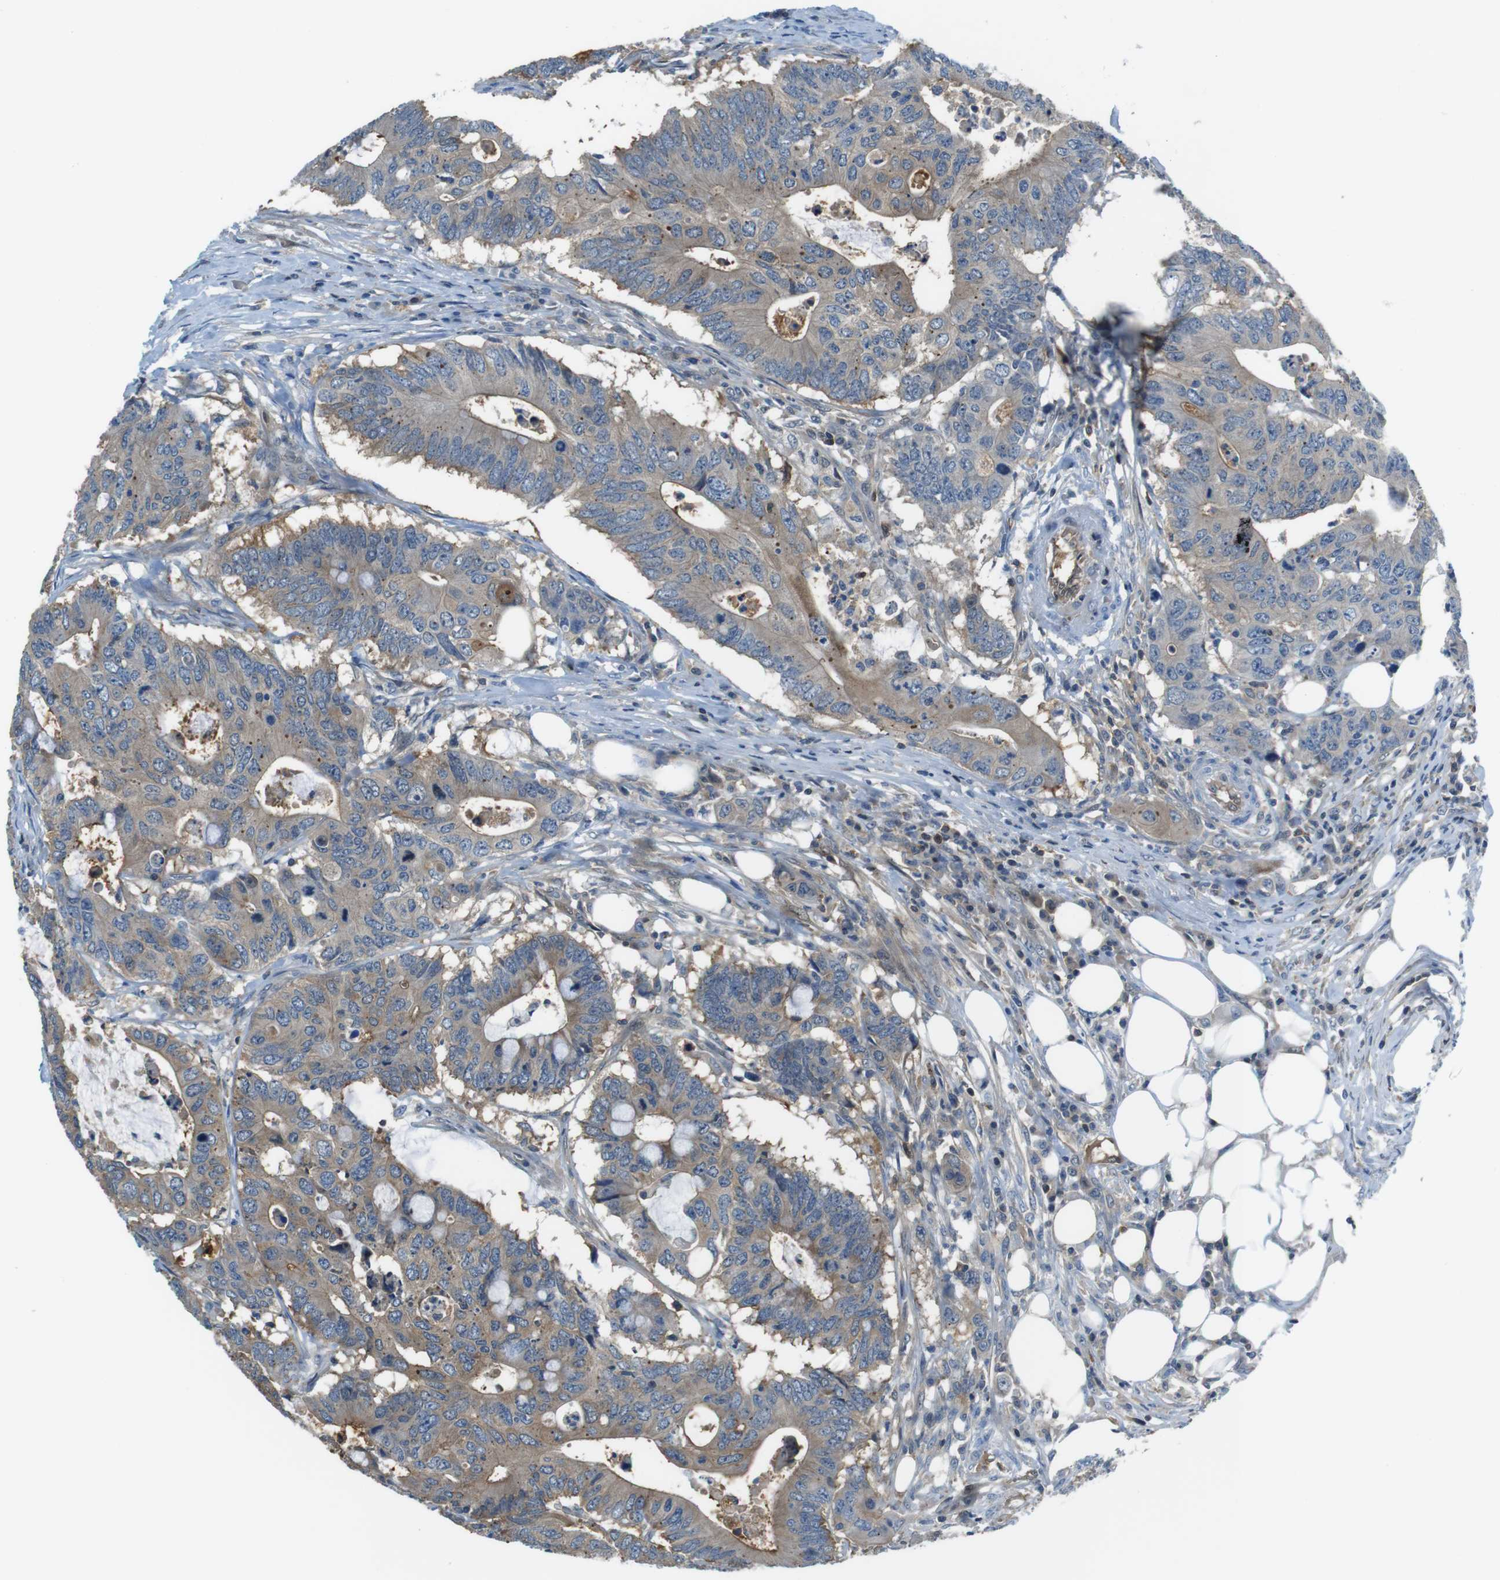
{"staining": {"intensity": "weak", "quantity": ">75%", "location": "cytoplasmic/membranous"}, "tissue": "colorectal cancer", "cell_type": "Tumor cells", "image_type": "cancer", "snomed": [{"axis": "morphology", "description": "Adenocarcinoma, NOS"}, {"axis": "topography", "description": "Colon"}], "caption": "The immunohistochemical stain highlights weak cytoplasmic/membranous staining in tumor cells of adenocarcinoma (colorectal) tissue.", "gene": "TES", "patient": {"sex": "male", "age": 71}}